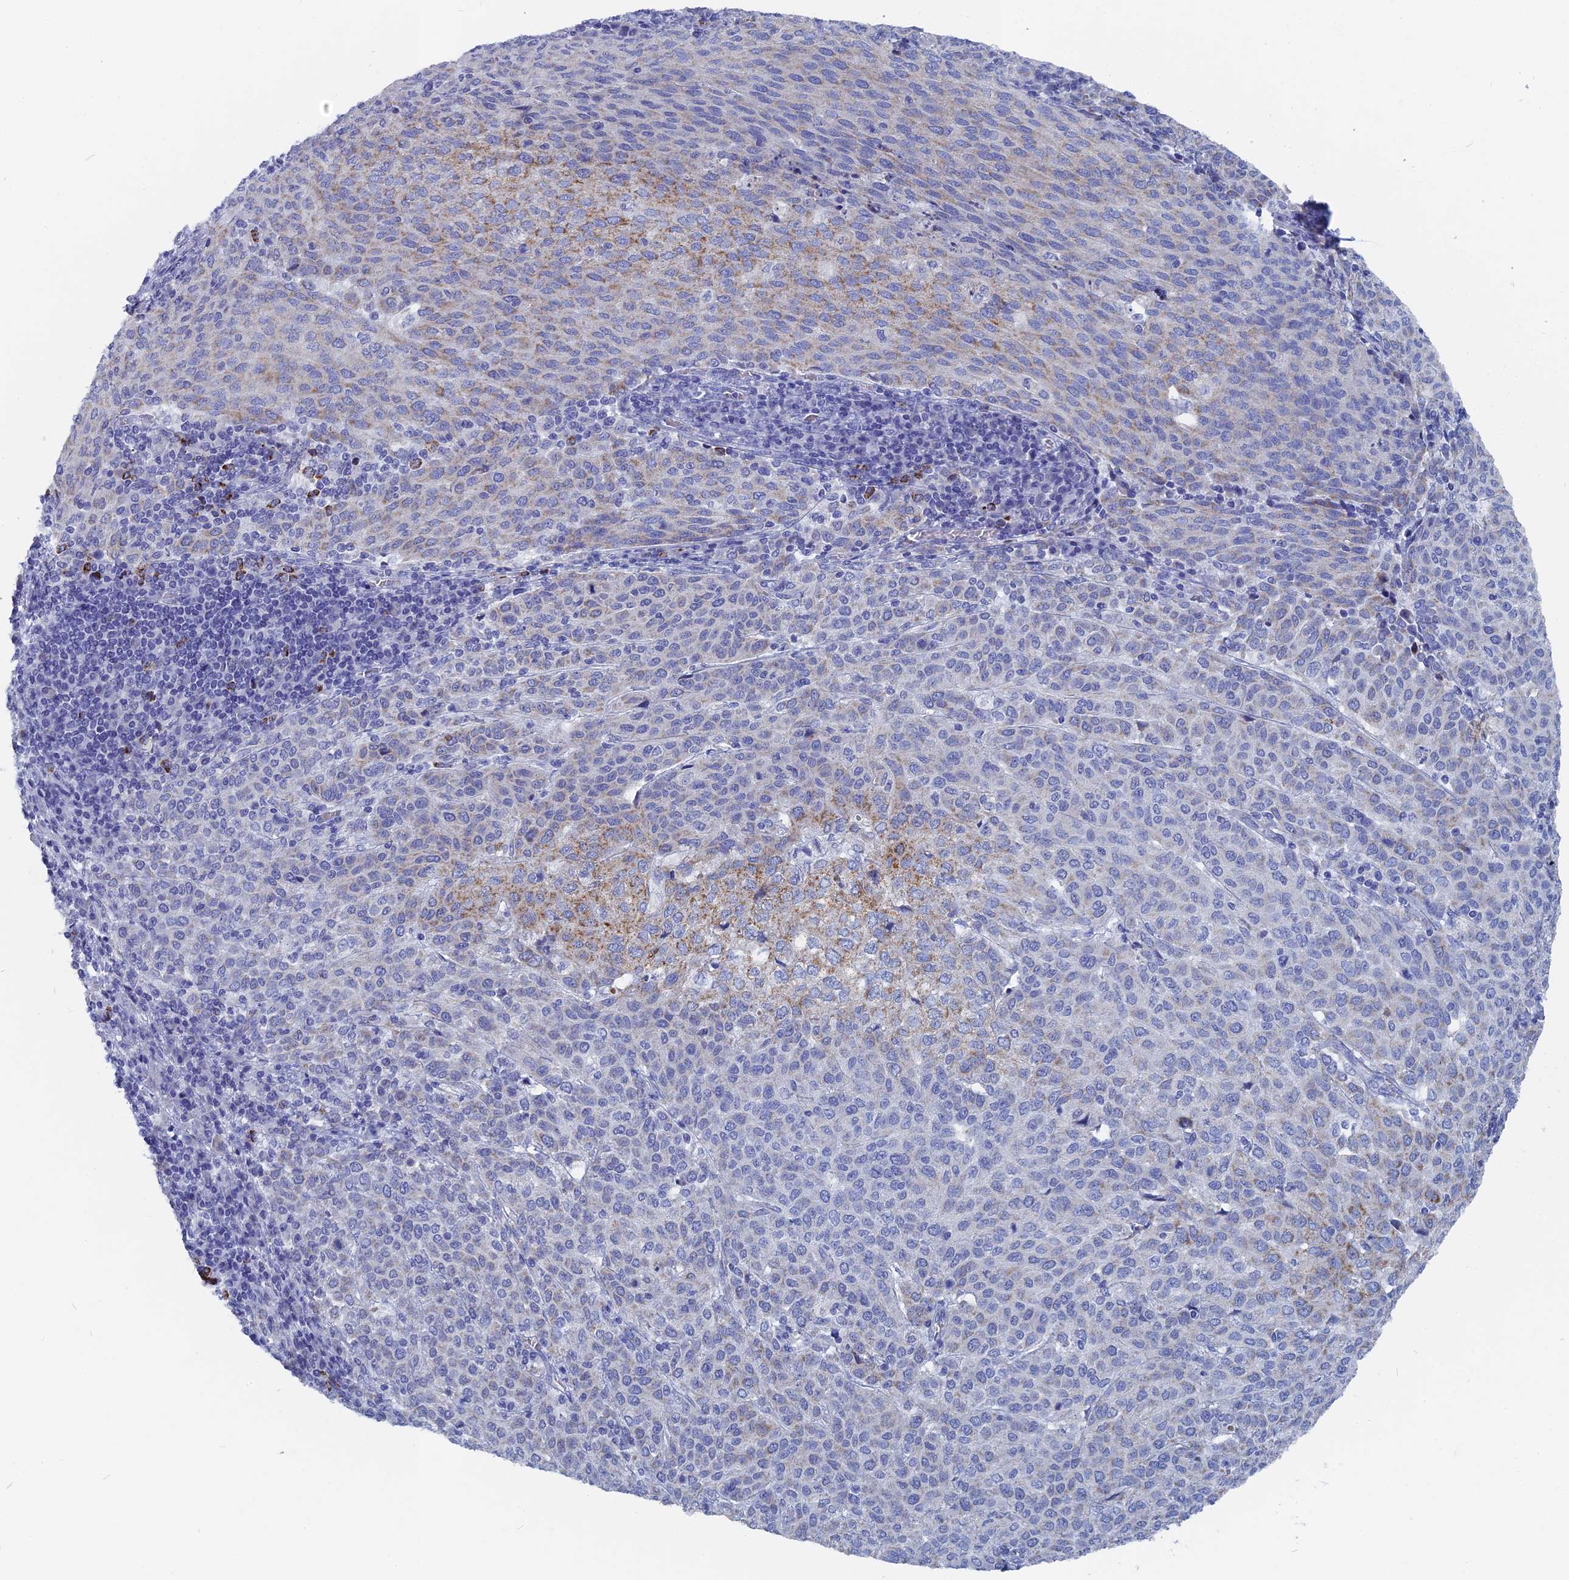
{"staining": {"intensity": "moderate", "quantity": "25%-75%", "location": "cytoplasmic/membranous"}, "tissue": "cervical cancer", "cell_type": "Tumor cells", "image_type": "cancer", "snomed": [{"axis": "morphology", "description": "Squamous cell carcinoma, NOS"}, {"axis": "topography", "description": "Cervix"}], "caption": "Cervical squamous cell carcinoma stained with DAB immunohistochemistry shows medium levels of moderate cytoplasmic/membranous expression in approximately 25%-75% of tumor cells.", "gene": "HIGD1A", "patient": {"sex": "female", "age": 46}}